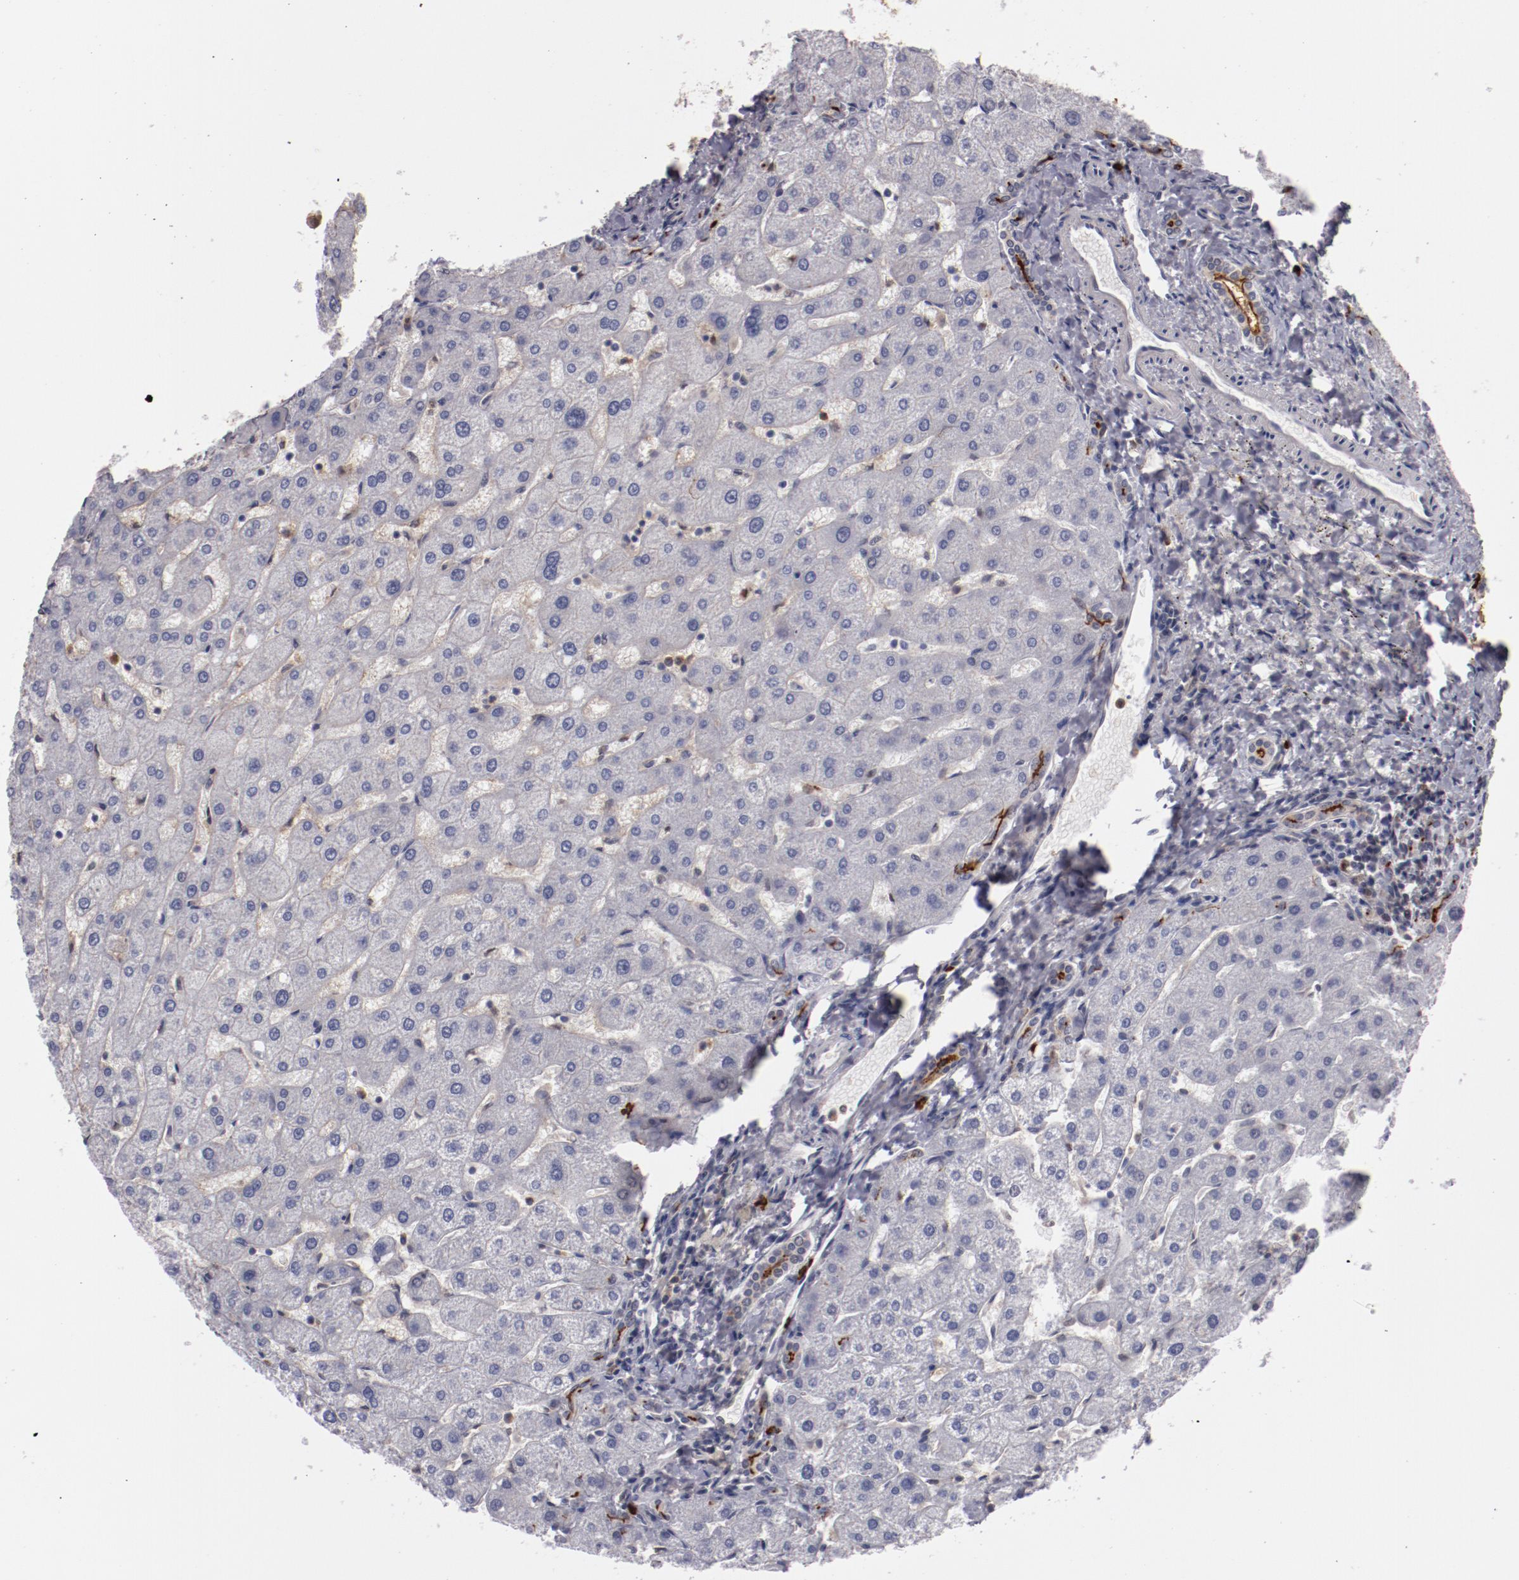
{"staining": {"intensity": "moderate", "quantity": ">75%", "location": "cytoplasmic/membranous"}, "tissue": "liver", "cell_type": "Cholangiocytes", "image_type": "normal", "snomed": [{"axis": "morphology", "description": "Normal tissue, NOS"}, {"axis": "topography", "description": "Liver"}], "caption": "Cholangiocytes show medium levels of moderate cytoplasmic/membranous positivity in about >75% of cells in normal liver.", "gene": "STX3", "patient": {"sex": "male", "age": 67}}